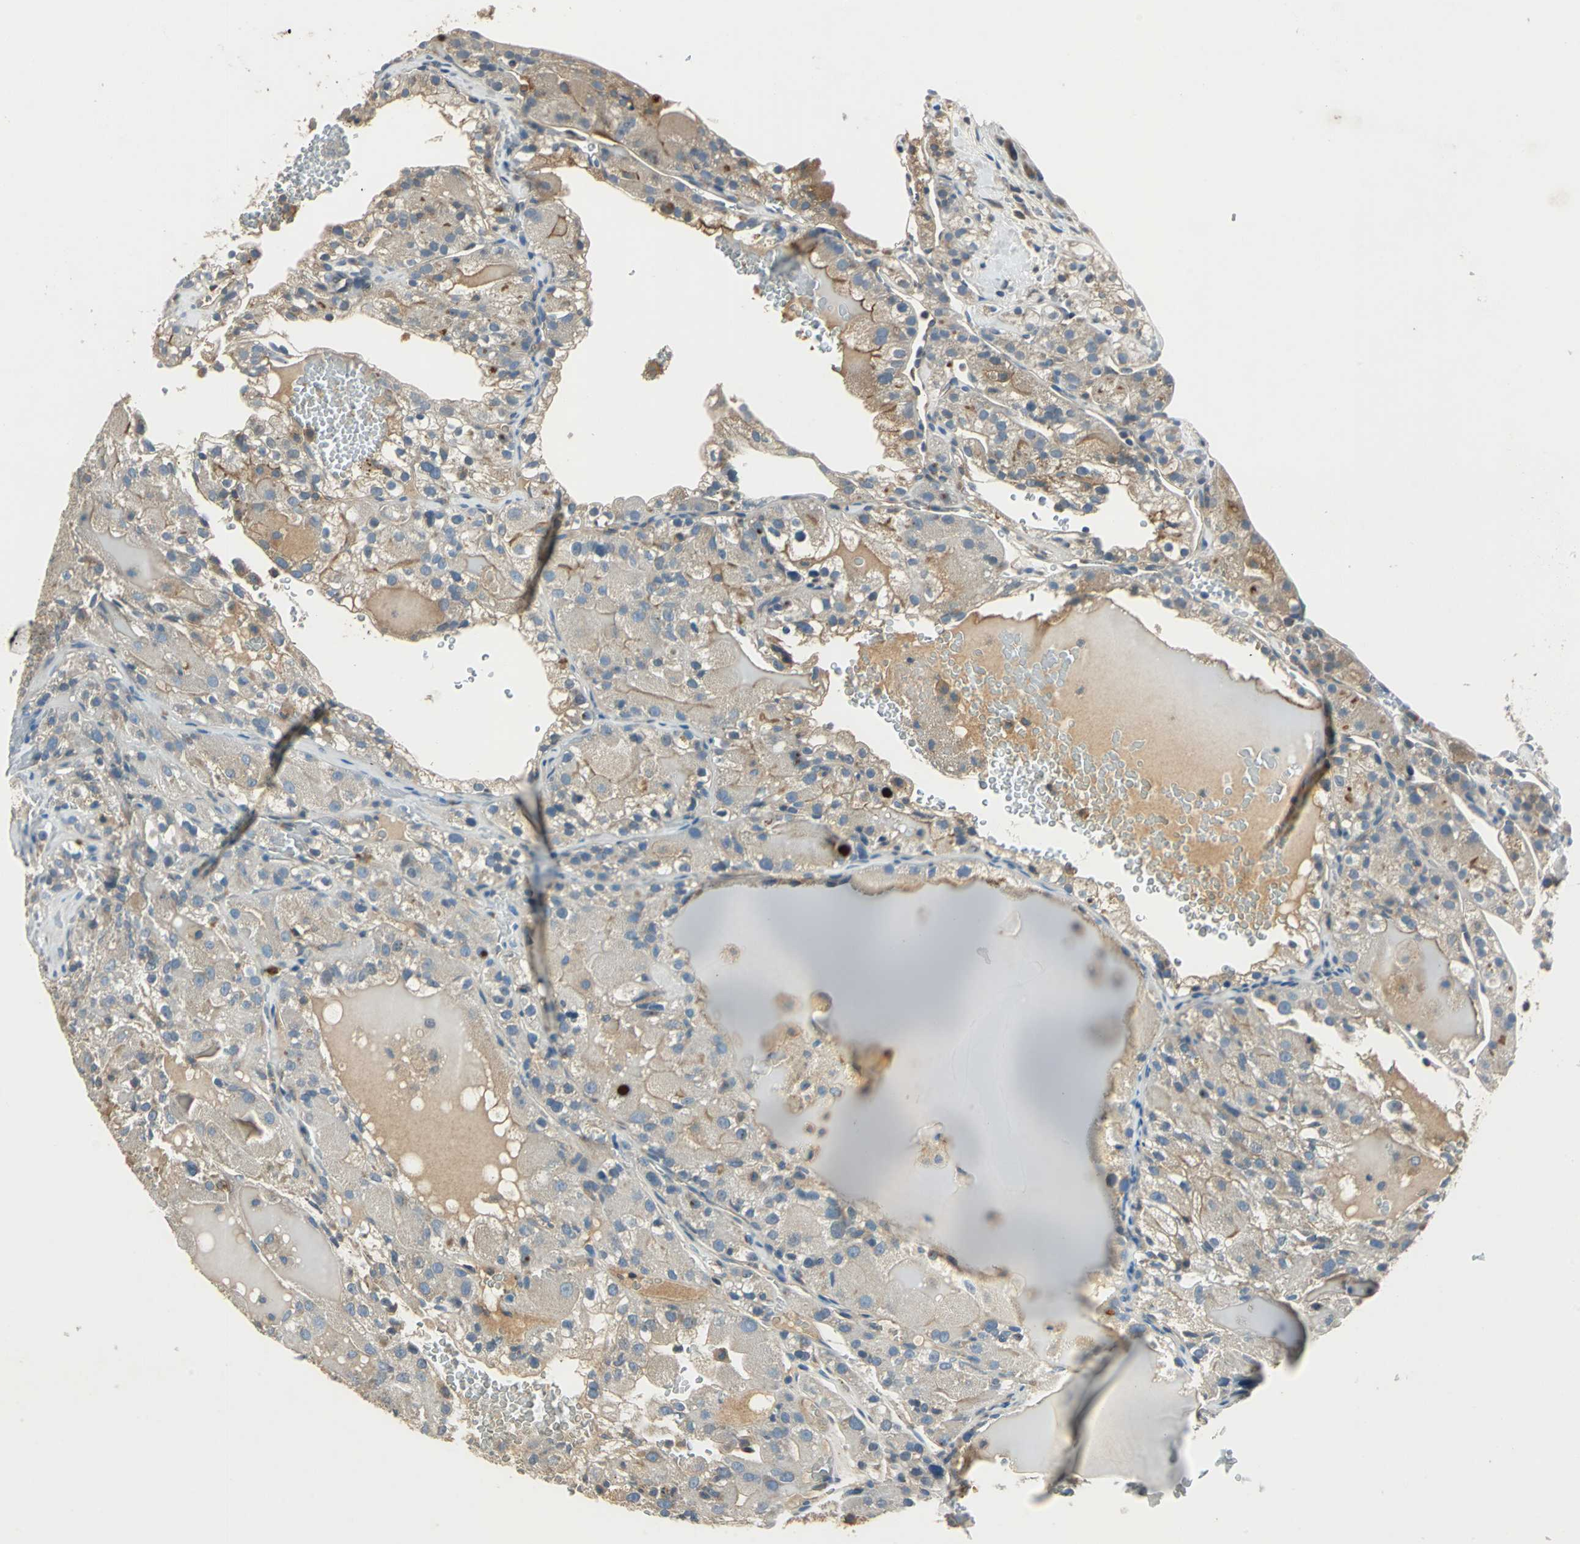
{"staining": {"intensity": "weak", "quantity": "<25%", "location": "cytoplasmic/membranous"}, "tissue": "renal cancer", "cell_type": "Tumor cells", "image_type": "cancer", "snomed": [{"axis": "morphology", "description": "Normal tissue, NOS"}, {"axis": "morphology", "description": "Adenocarcinoma, NOS"}, {"axis": "topography", "description": "Kidney"}], "caption": "This is an immunohistochemistry histopathology image of renal cancer. There is no staining in tumor cells.", "gene": "SLC2A13", "patient": {"sex": "male", "age": 61}}